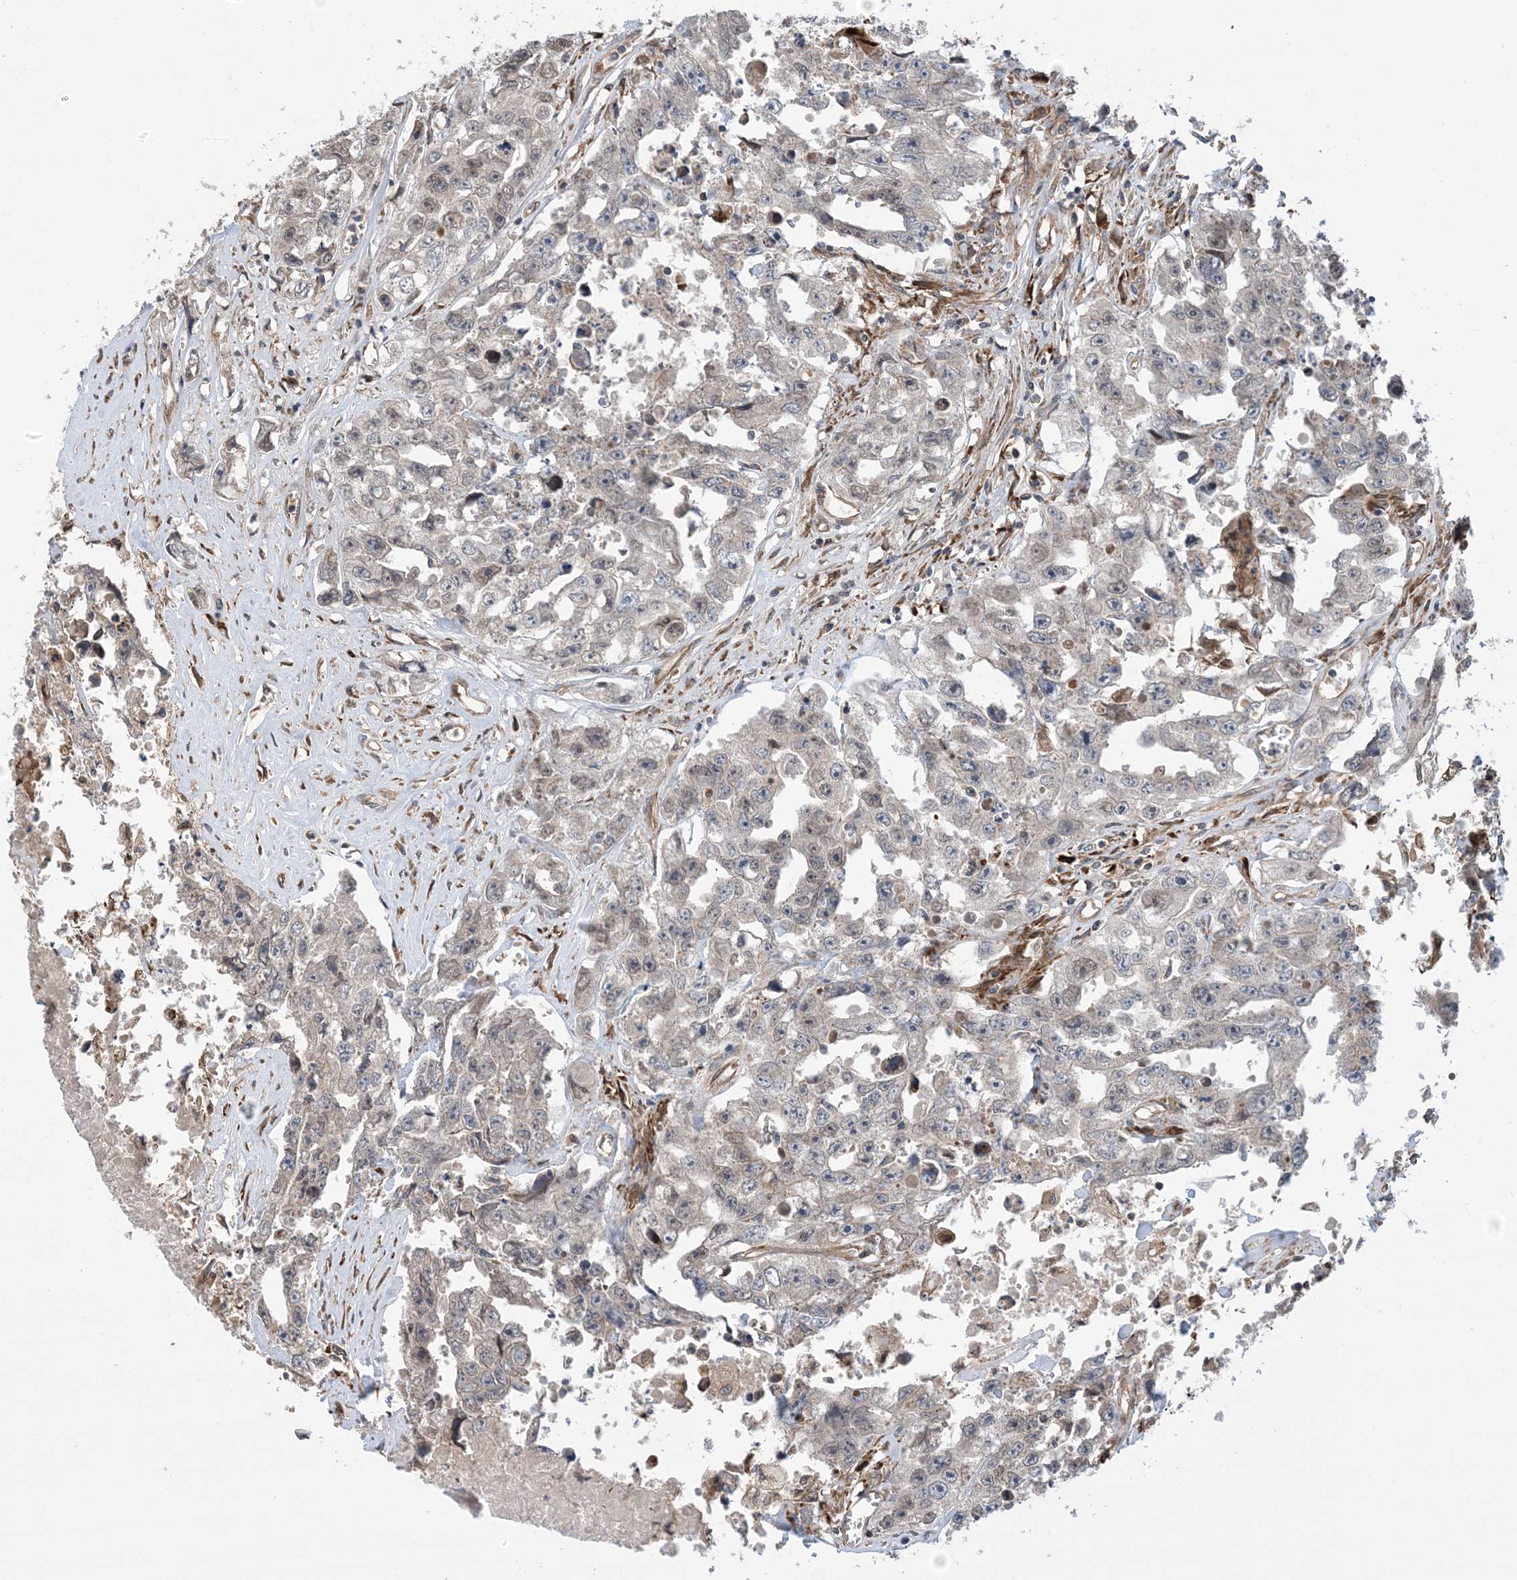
{"staining": {"intensity": "weak", "quantity": "<25%", "location": "cytoplasmic/membranous"}, "tissue": "testis cancer", "cell_type": "Tumor cells", "image_type": "cancer", "snomed": [{"axis": "morphology", "description": "Seminoma, NOS"}, {"axis": "morphology", "description": "Carcinoma, Embryonal, NOS"}, {"axis": "topography", "description": "Testis"}], "caption": "Tumor cells are negative for protein expression in human testis cancer (embryonal carcinoma).", "gene": "CLEC16A", "patient": {"sex": "male", "age": 43}}